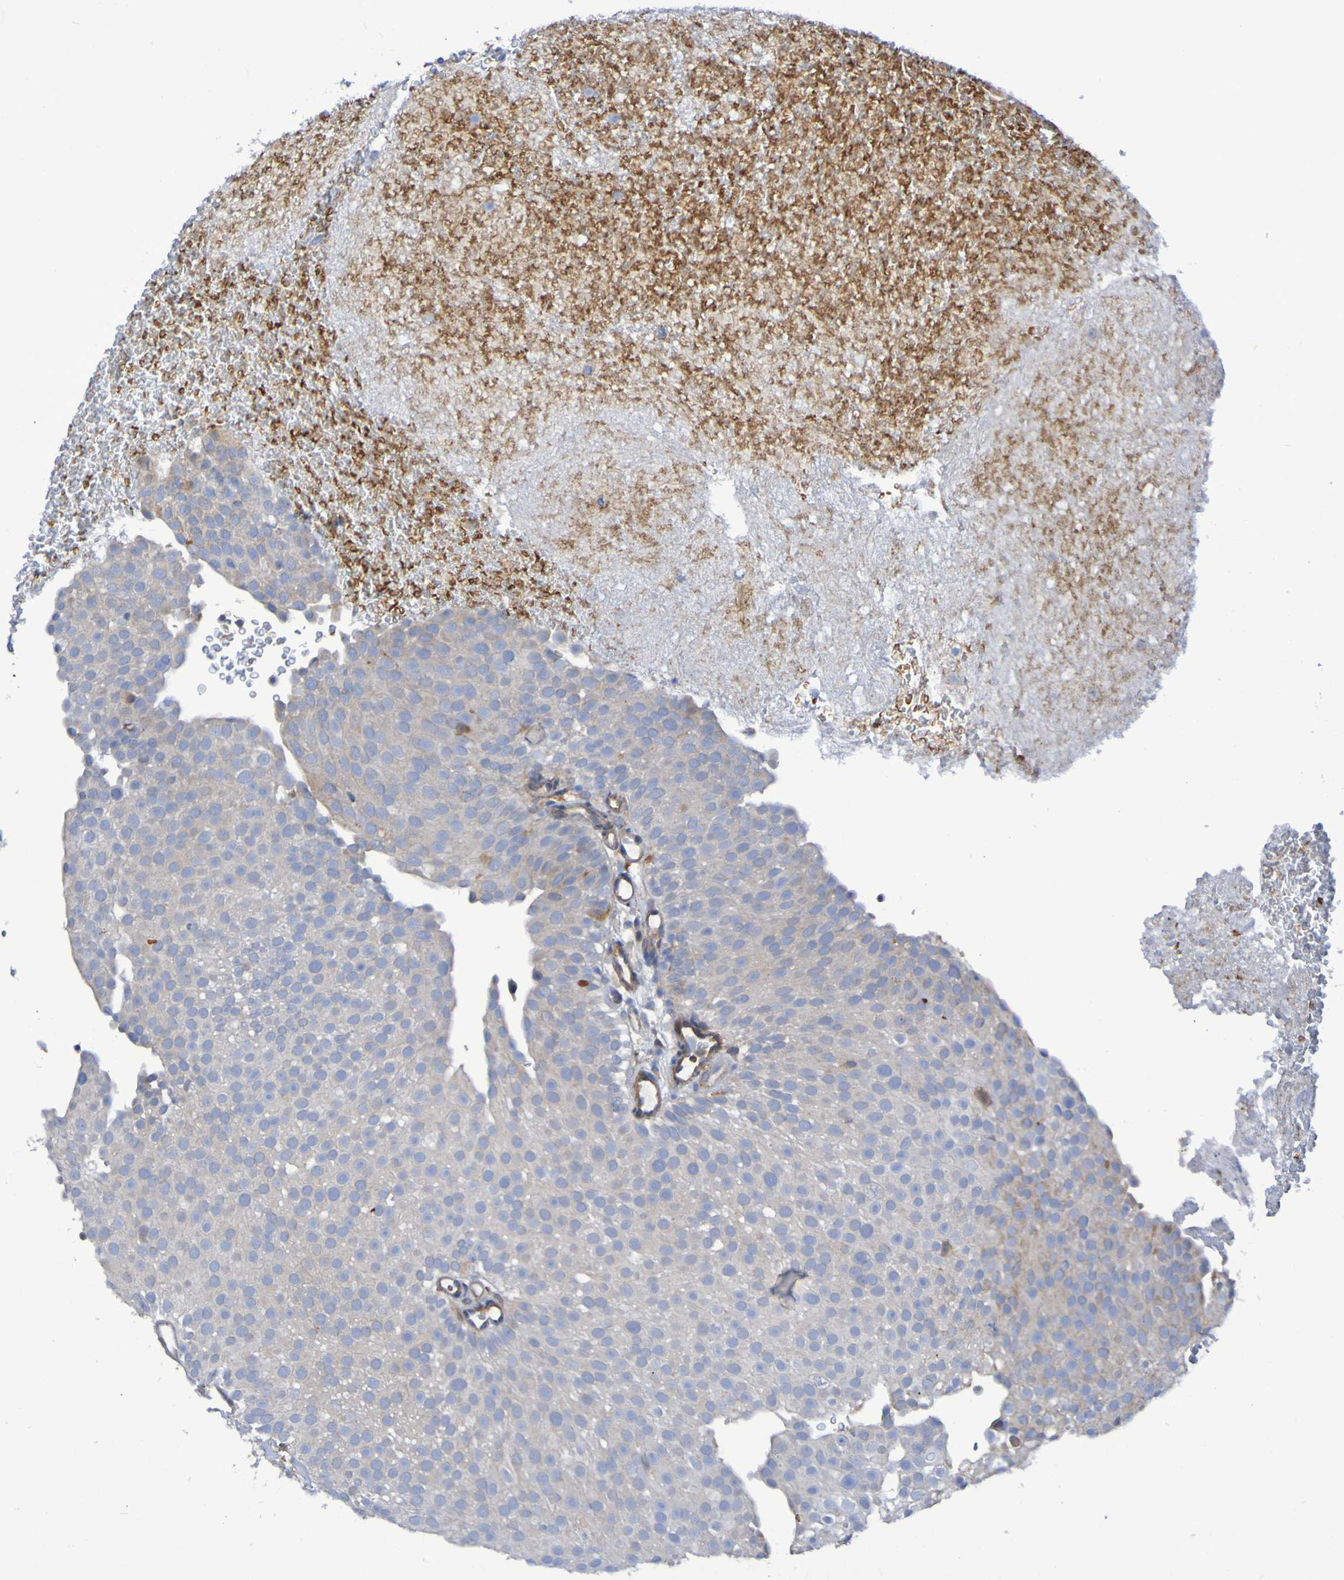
{"staining": {"intensity": "moderate", "quantity": "<25%", "location": "cytoplasmic/membranous"}, "tissue": "urothelial cancer", "cell_type": "Tumor cells", "image_type": "cancer", "snomed": [{"axis": "morphology", "description": "Urothelial carcinoma, Low grade"}, {"axis": "topography", "description": "Urinary bladder"}], "caption": "High-magnification brightfield microscopy of low-grade urothelial carcinoma stained with DAB (3,3'-diaminobenzidine) (brown) and counterstained with hematoxylin (blue). tumor cells exhibit moderate cytoplasmic/membranous positivity is seen in about<25% of cells. The staining was performed using DAB to visualize the protein expression in brown, while the nuclei were stained in blue with hematoxylin (Magnification: 20x).", "gene": "SCRG1", "patient": {"sex": "male", "age": 78}}